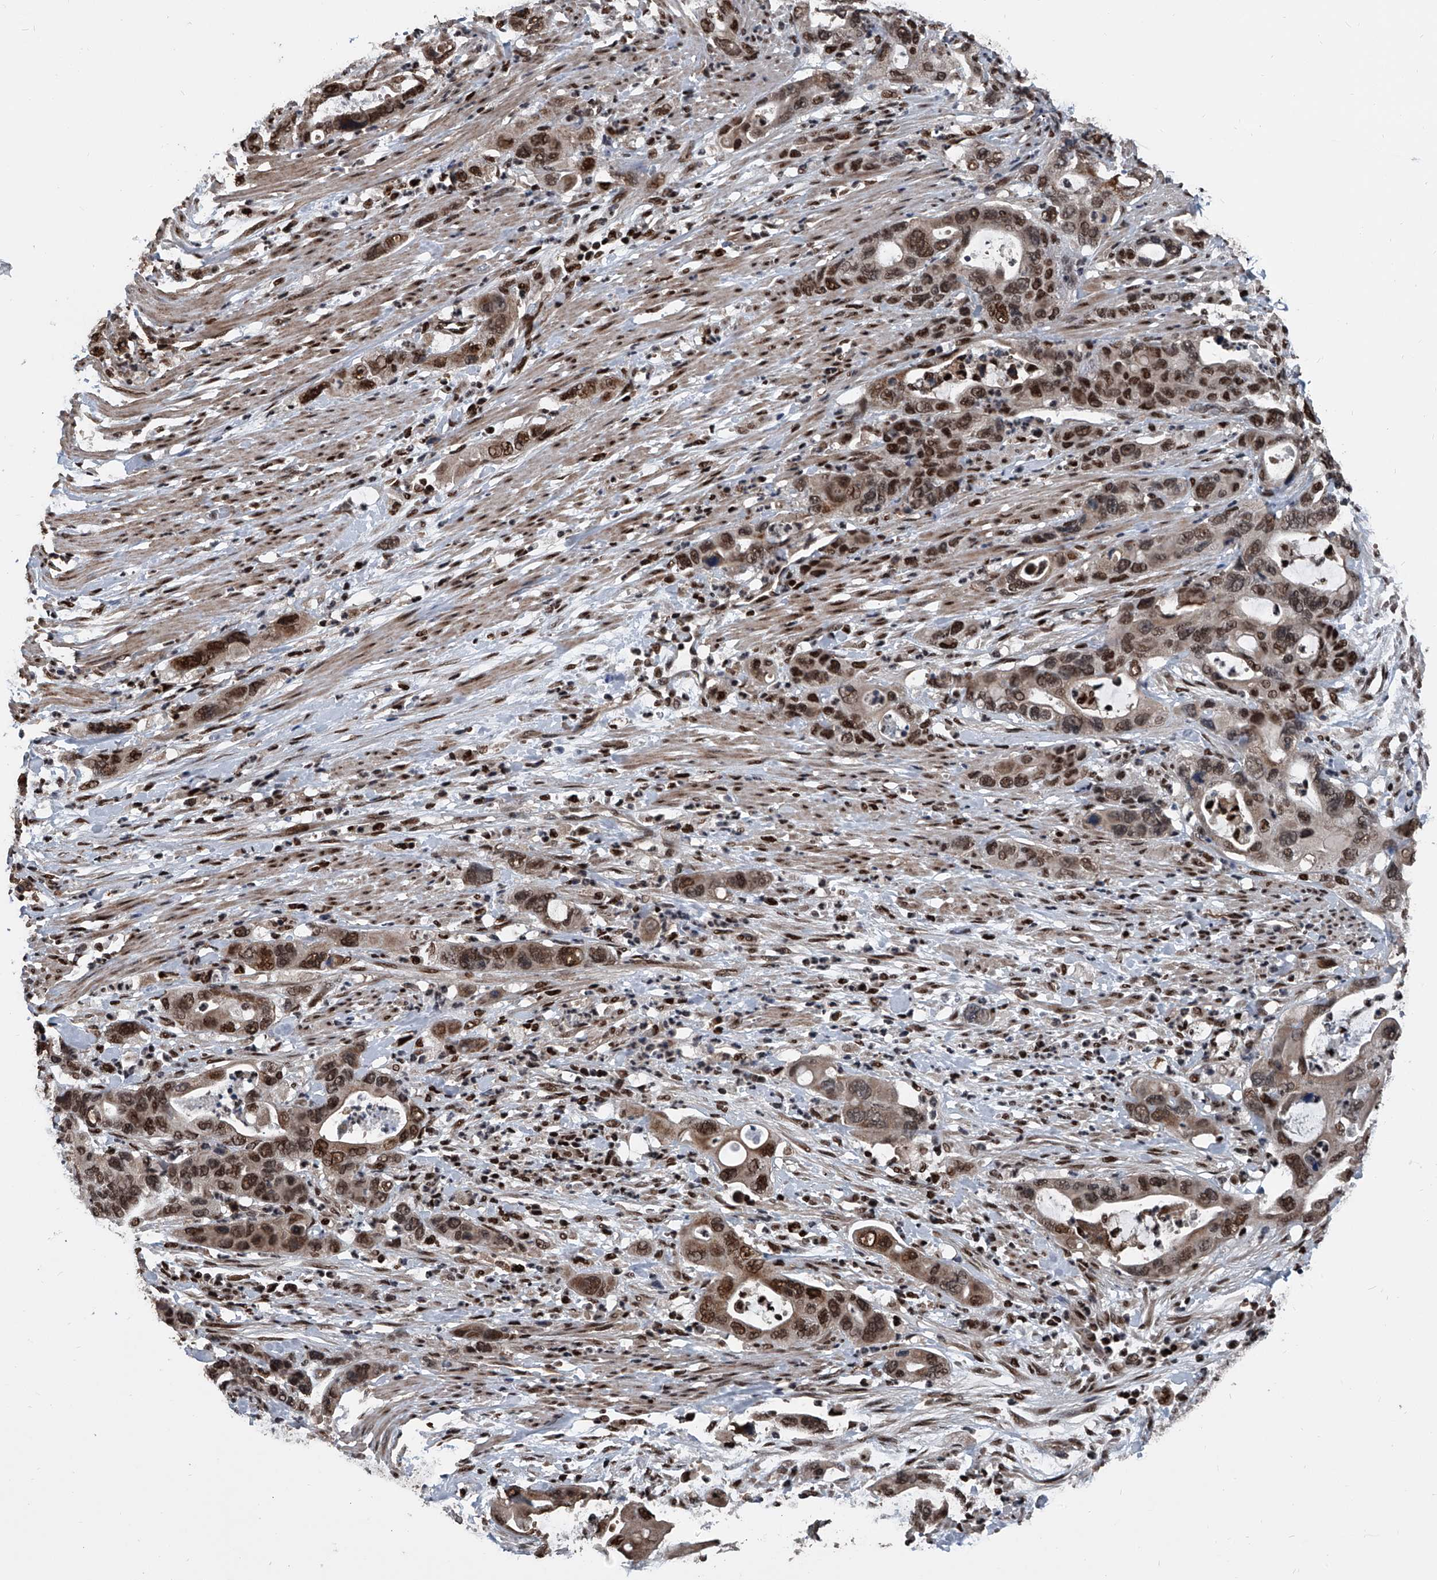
{"staining": {"intensity": "moderate", "quantity": ">75%", "location": "cytoplasmic/membranous,nuclear"}, "tissue": "pancreatic cancer", "cell_type": "Tumor cells", "image_type": "cancer", "snomed": [{"axis": "morphology", "description": "Adenocarcinoma, NOS"}, {"axis": "topography", "description": "Pancreas"}], "caption": "Human pancreatic cancer (adenocarcinoma) stained for a protein (brown) reveals moderate cytoplasmic/membranous and nuclear positive expression in approximately >75% of tumor cells.", "gene": "FKBP5", "patient": {"sex": "female", "age": 71}}